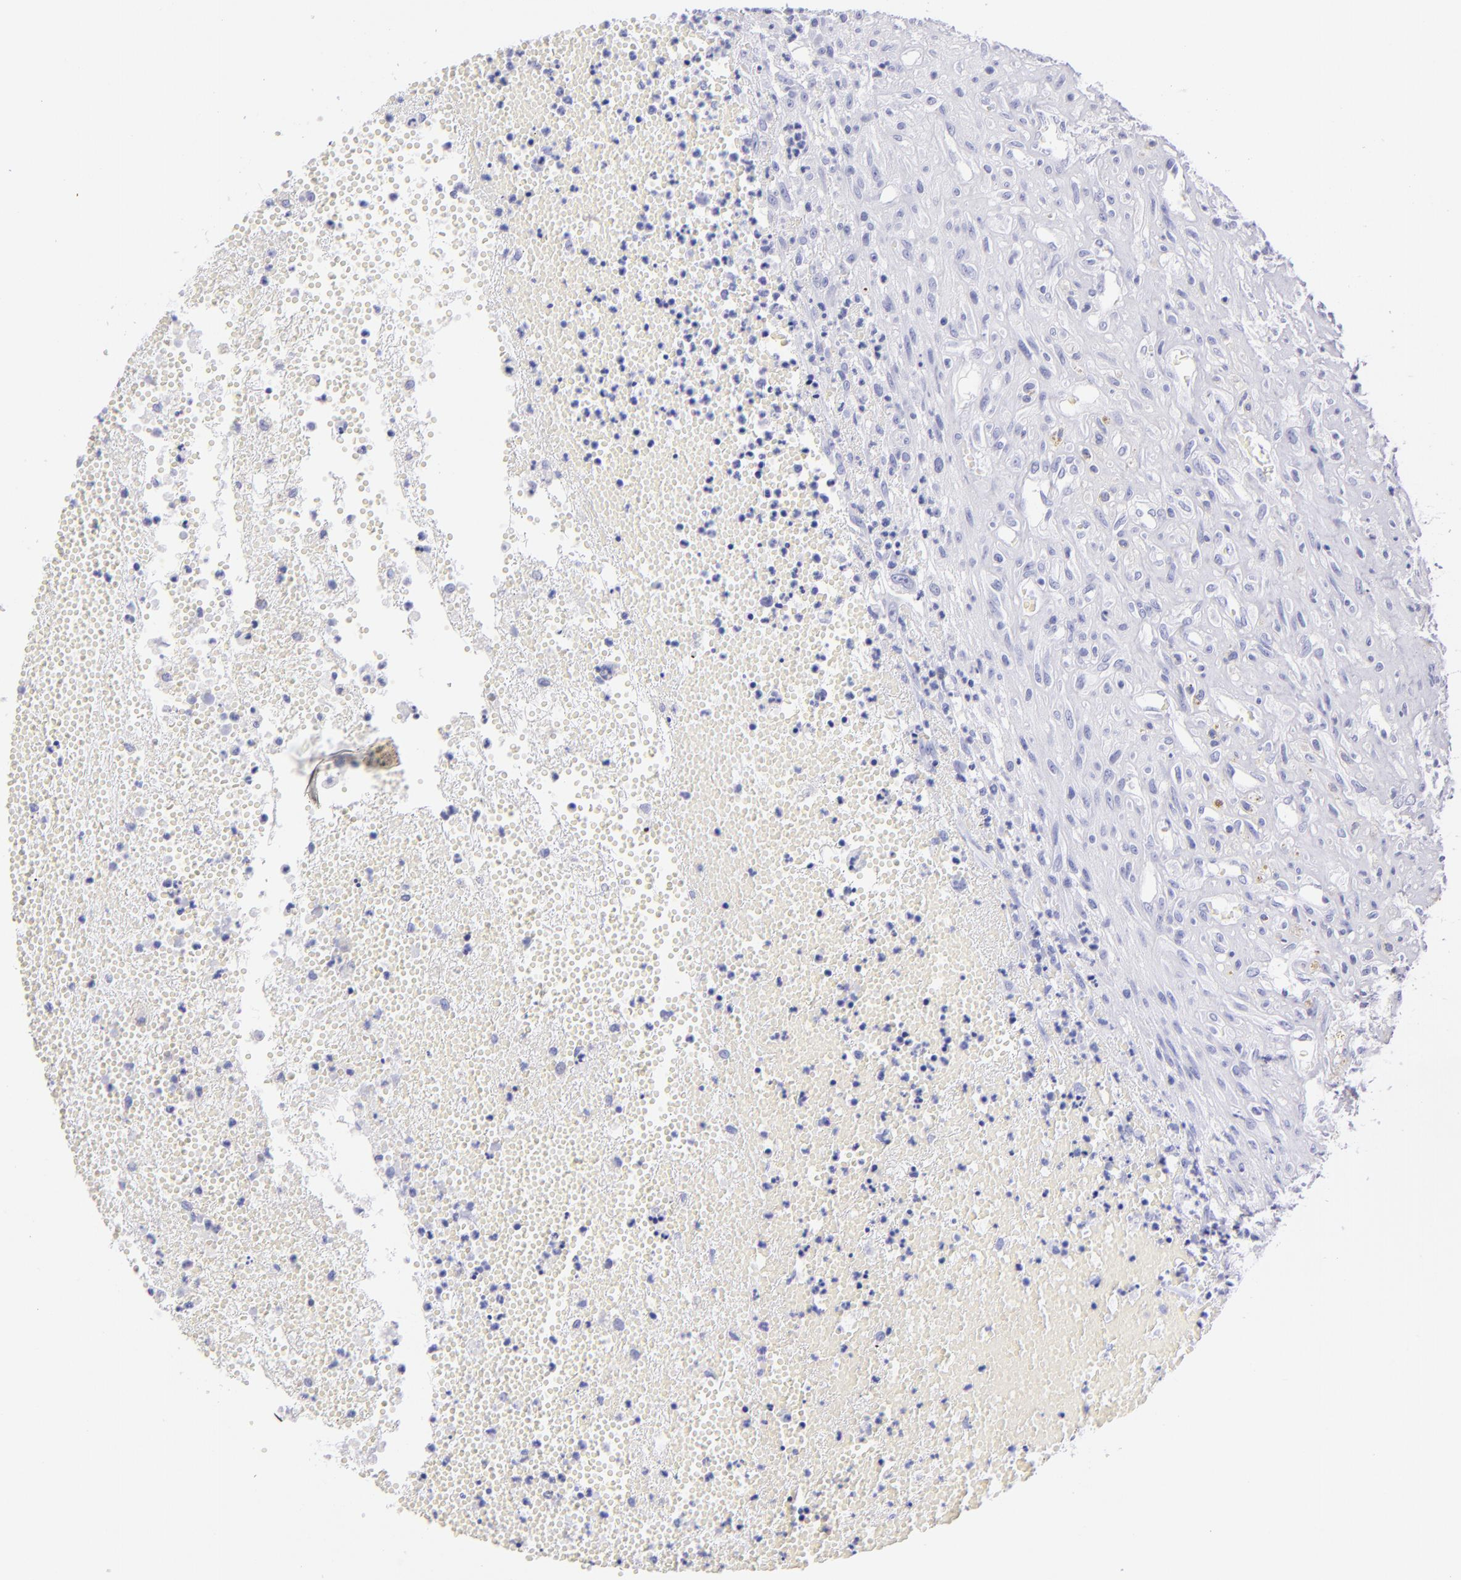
{"staining": {"intensity": "negative", "quantity": "none", "location": "none"}, "tissue": "glioma", "cell_type": "Tumor cells", "image_type": "cancer", "snomed": [{"axis": "morphology", "description": "Glioma, malignant, High grade"}, {"axis": "topography", "description": "Brain"}], "caption": "DAB (3,3'-diaminobenzidine) immunohistochemical staining of high-grade glioma (malignant) shows no significant expression in tumor cells. (Brightfield microscopy of DAB immunohistochemistry at high magnification).", "gene": "PRPH", "patient": {"sex": "male", "age": 66}}